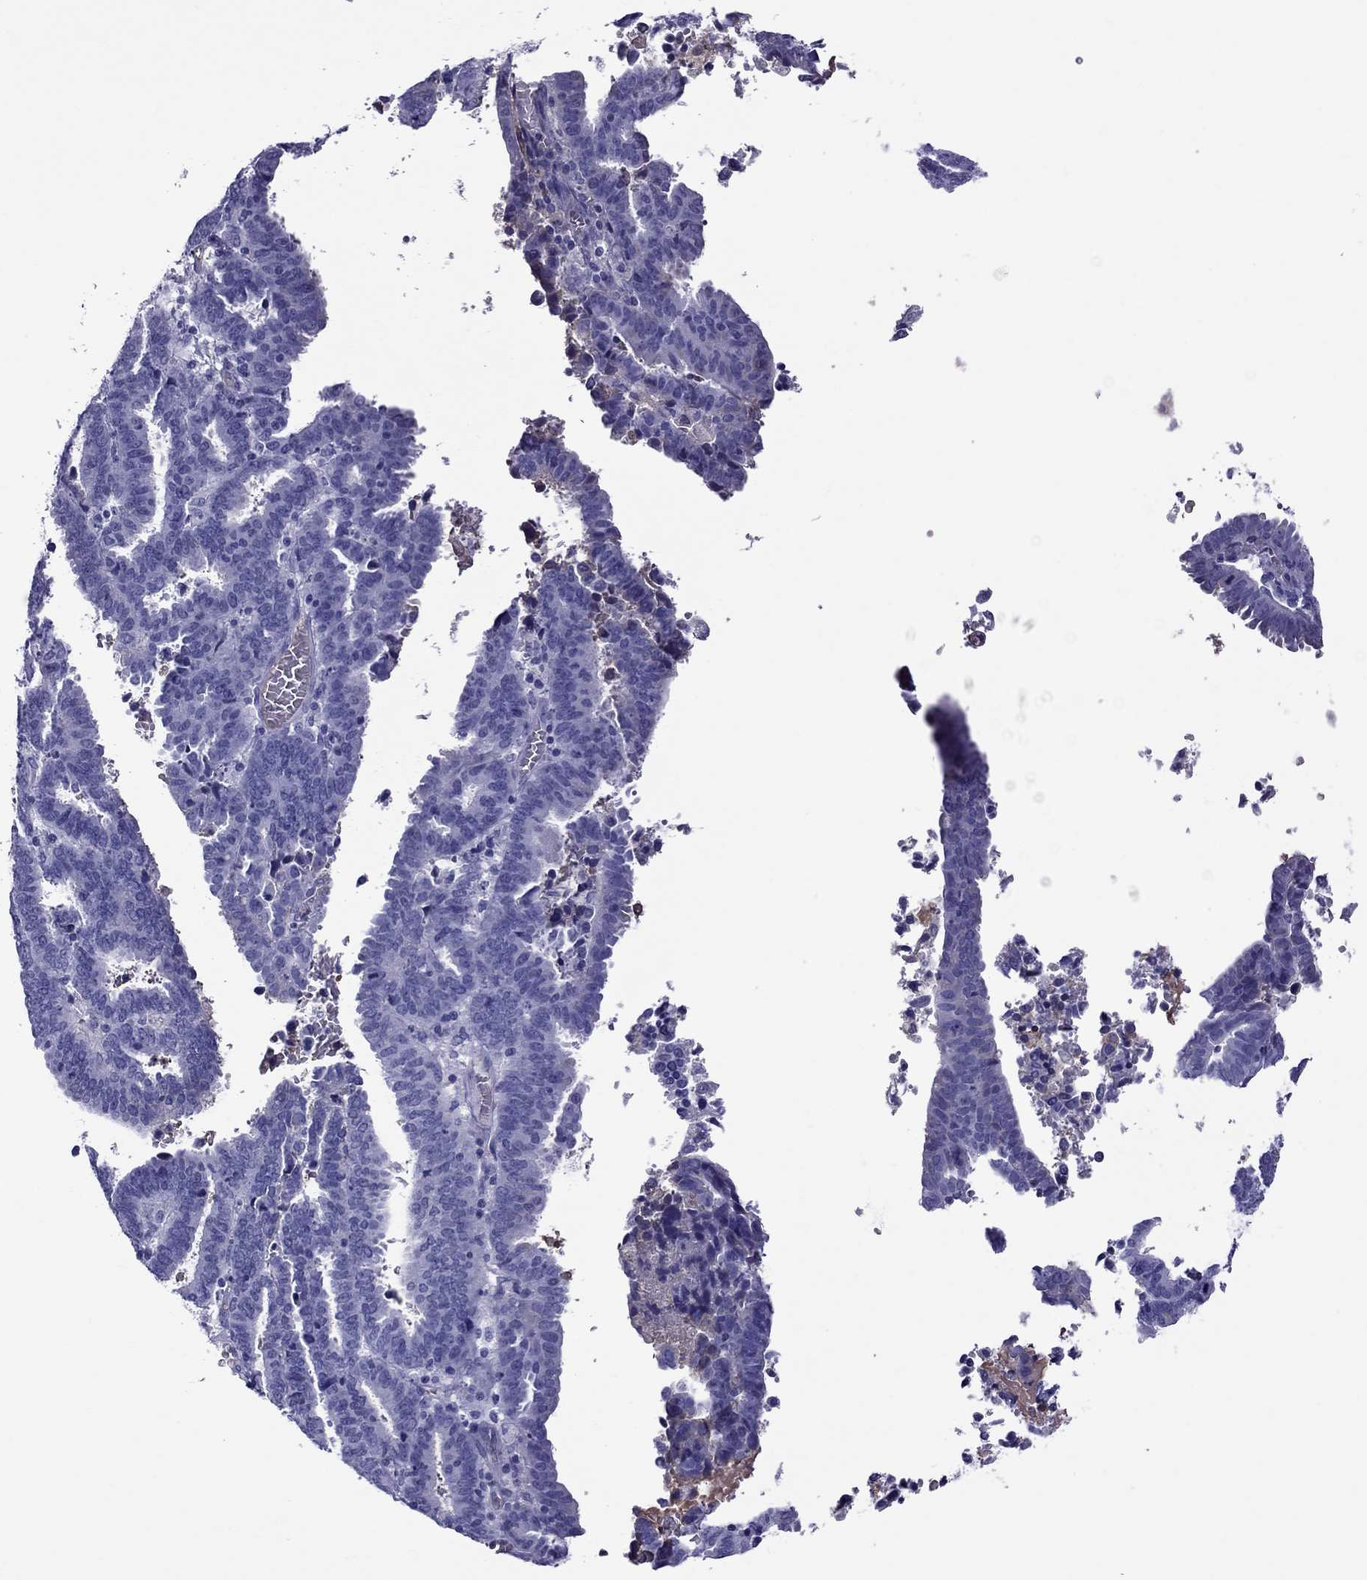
{"staining": {"intensity": "negative", "quantity": "none", "location": "none"}, "tissue": "endometrial cancer", "cell_type": "Tumor cells", "image_type": "cancer", "snomed": [{"axis": "morphology", "description": "Adenocarcinoma, NOS"}, {"axis": "topography", "description": "Uterus"}], "caption": "Image shows no significant protein positivity in tumor cells of endometrial adenocarcinoma.", "gene": "SCART1", "patient": {"sex": "female", "age": 83}}